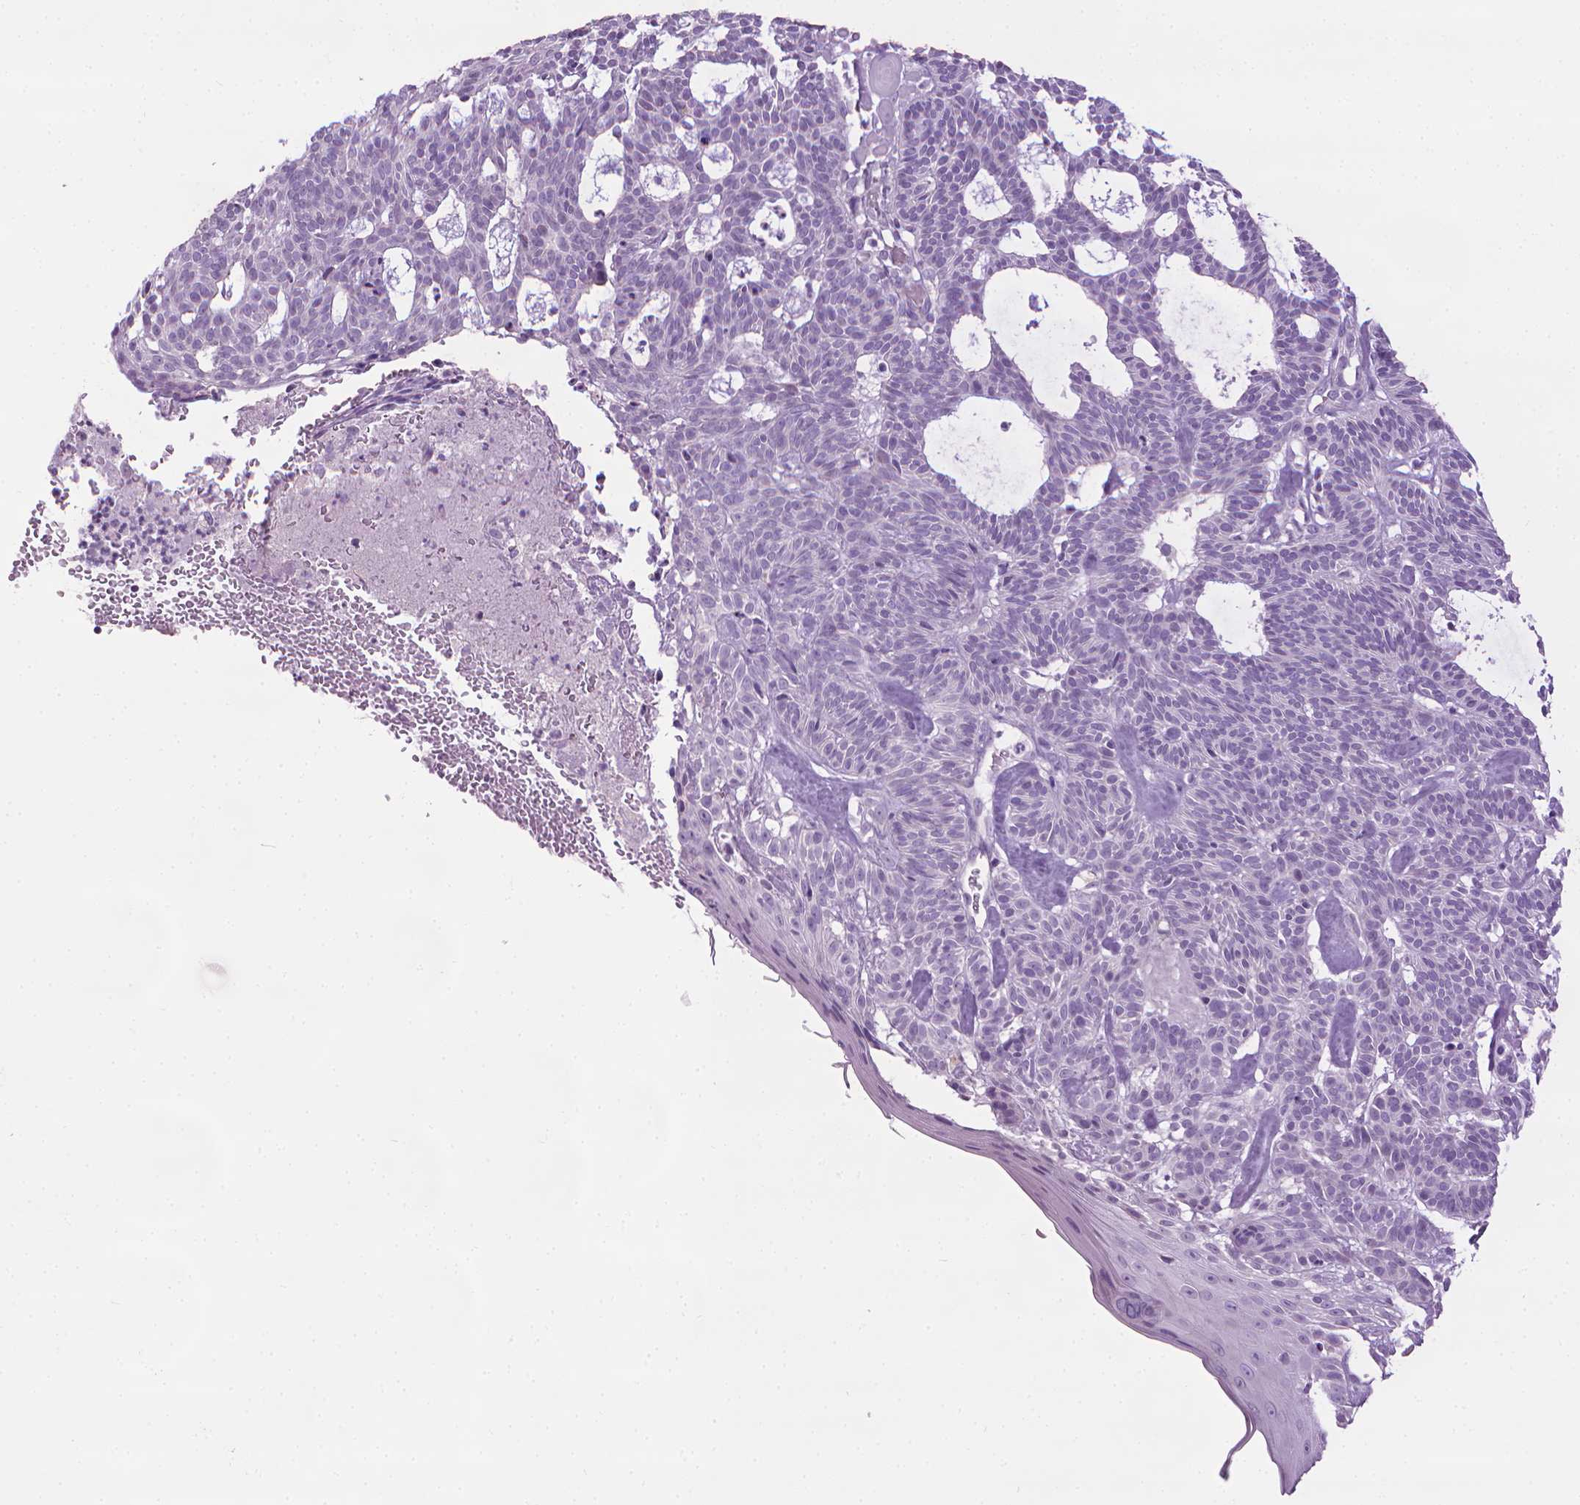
{"staining": {"intensity": "negative", "quantity": "none", "location": "none"}, "tissue": "skin cancer", "cell_type": "Tumor cells", "image_type": "cancer", "snomed": [{"axis": "morphology", "description": "Basal cell carcinoma"}, {"axis": "topography", "description": "Skin"}], "caption": "This photomicrograph is of basal cell carcinoma (skin) stained with immunohistochemistry to label a protein in brown with the nuclei are counter-stained blue. There is no positivity in tumor cells.", "gene": "DNAI7", "patient": {"sex": "male", "age": 85}}